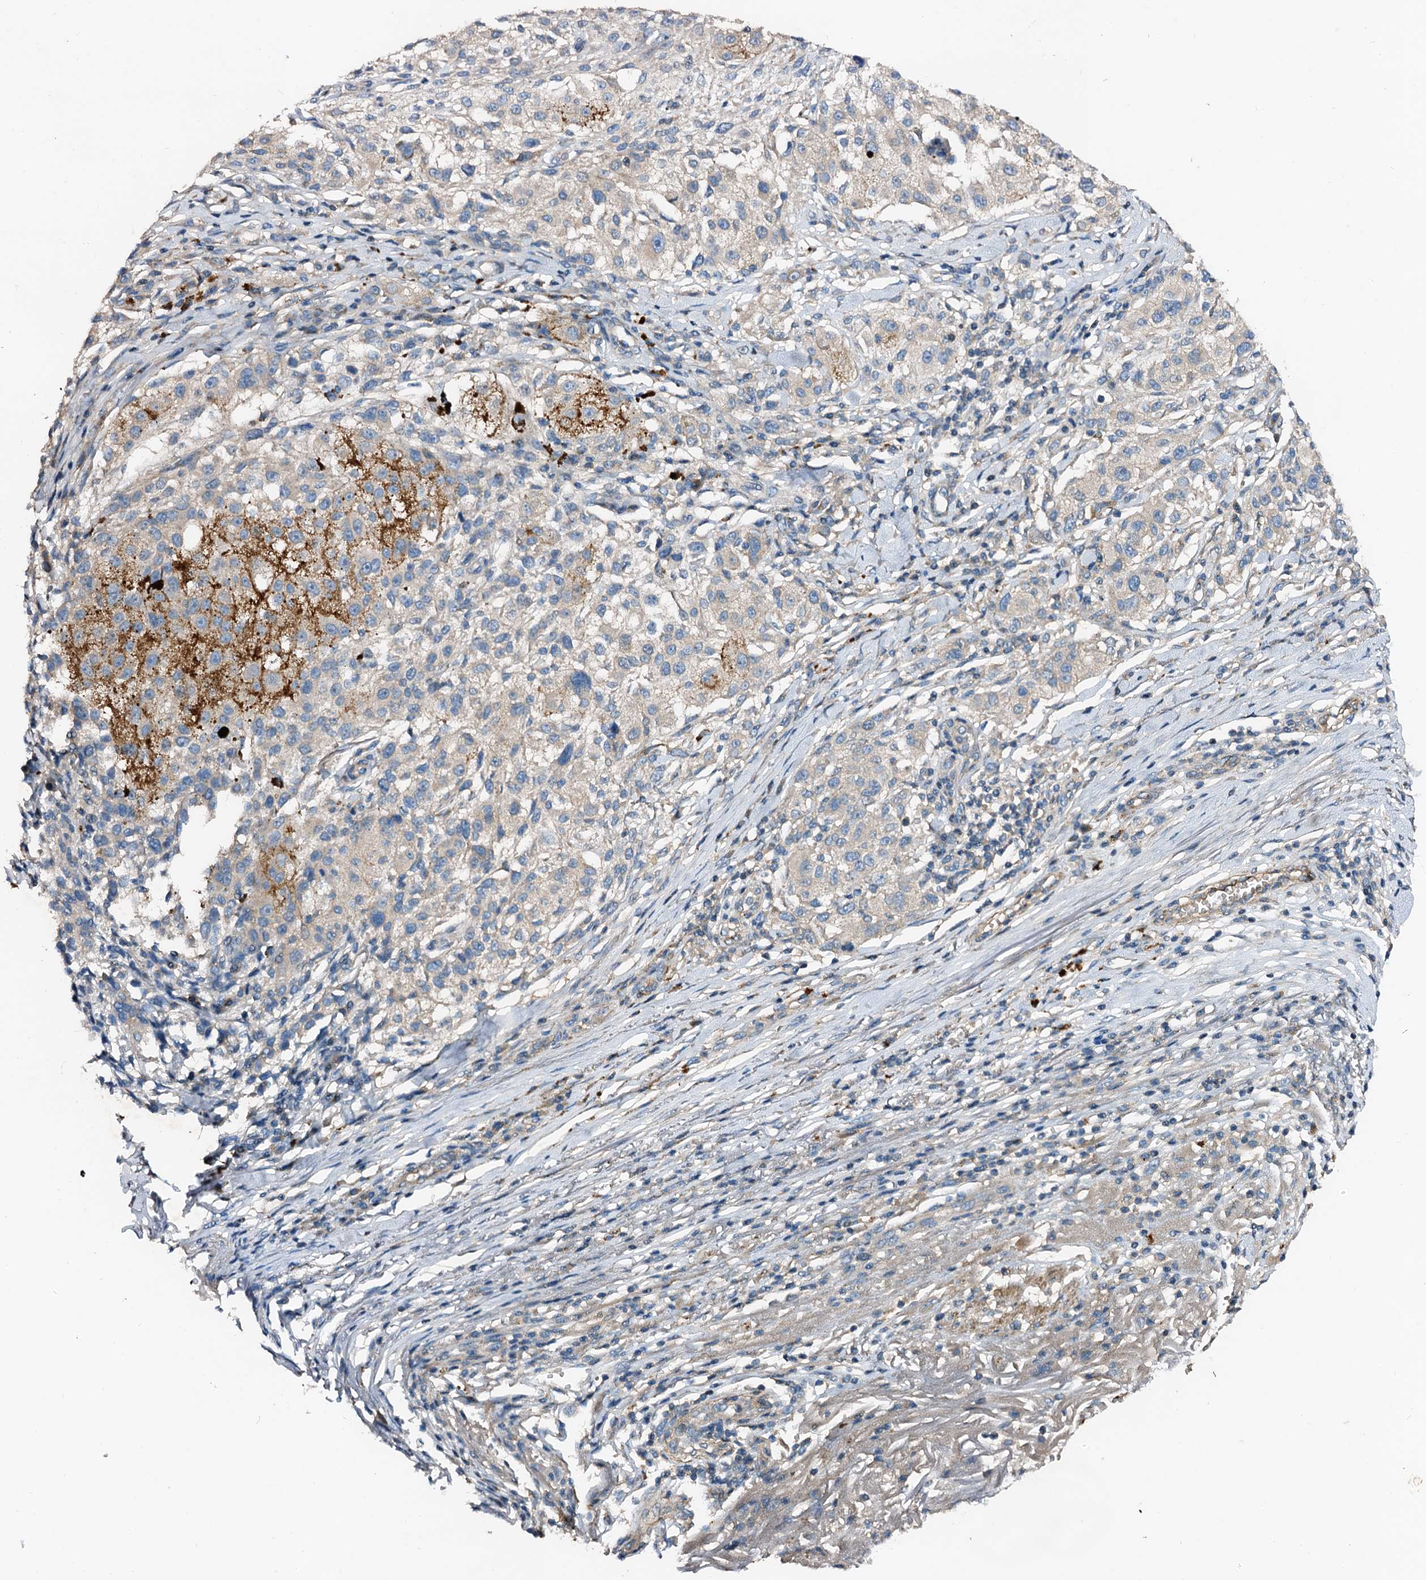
{"staining": {"intensity": "negative", "quantity": "none", "location": "none"}, "tissue": "melanoma", "cell_type": "Tumor cells", "image_type": "cancer", "snomed": [{"axis": "morphology", "description": "Necrosis, NOS"}, {"axis": "morphology", "description": "Malignant melanoma, NOS"}, {"axis": "topography", "description": "Skin"}], "caption": "A high-resolution image shows immunohistochemistry (IHC) staining of melanoma, which exhibits no significant staining in tumor cells.", "gene": "FIBIN", "patient": {"sex": "female", "age": 87}}